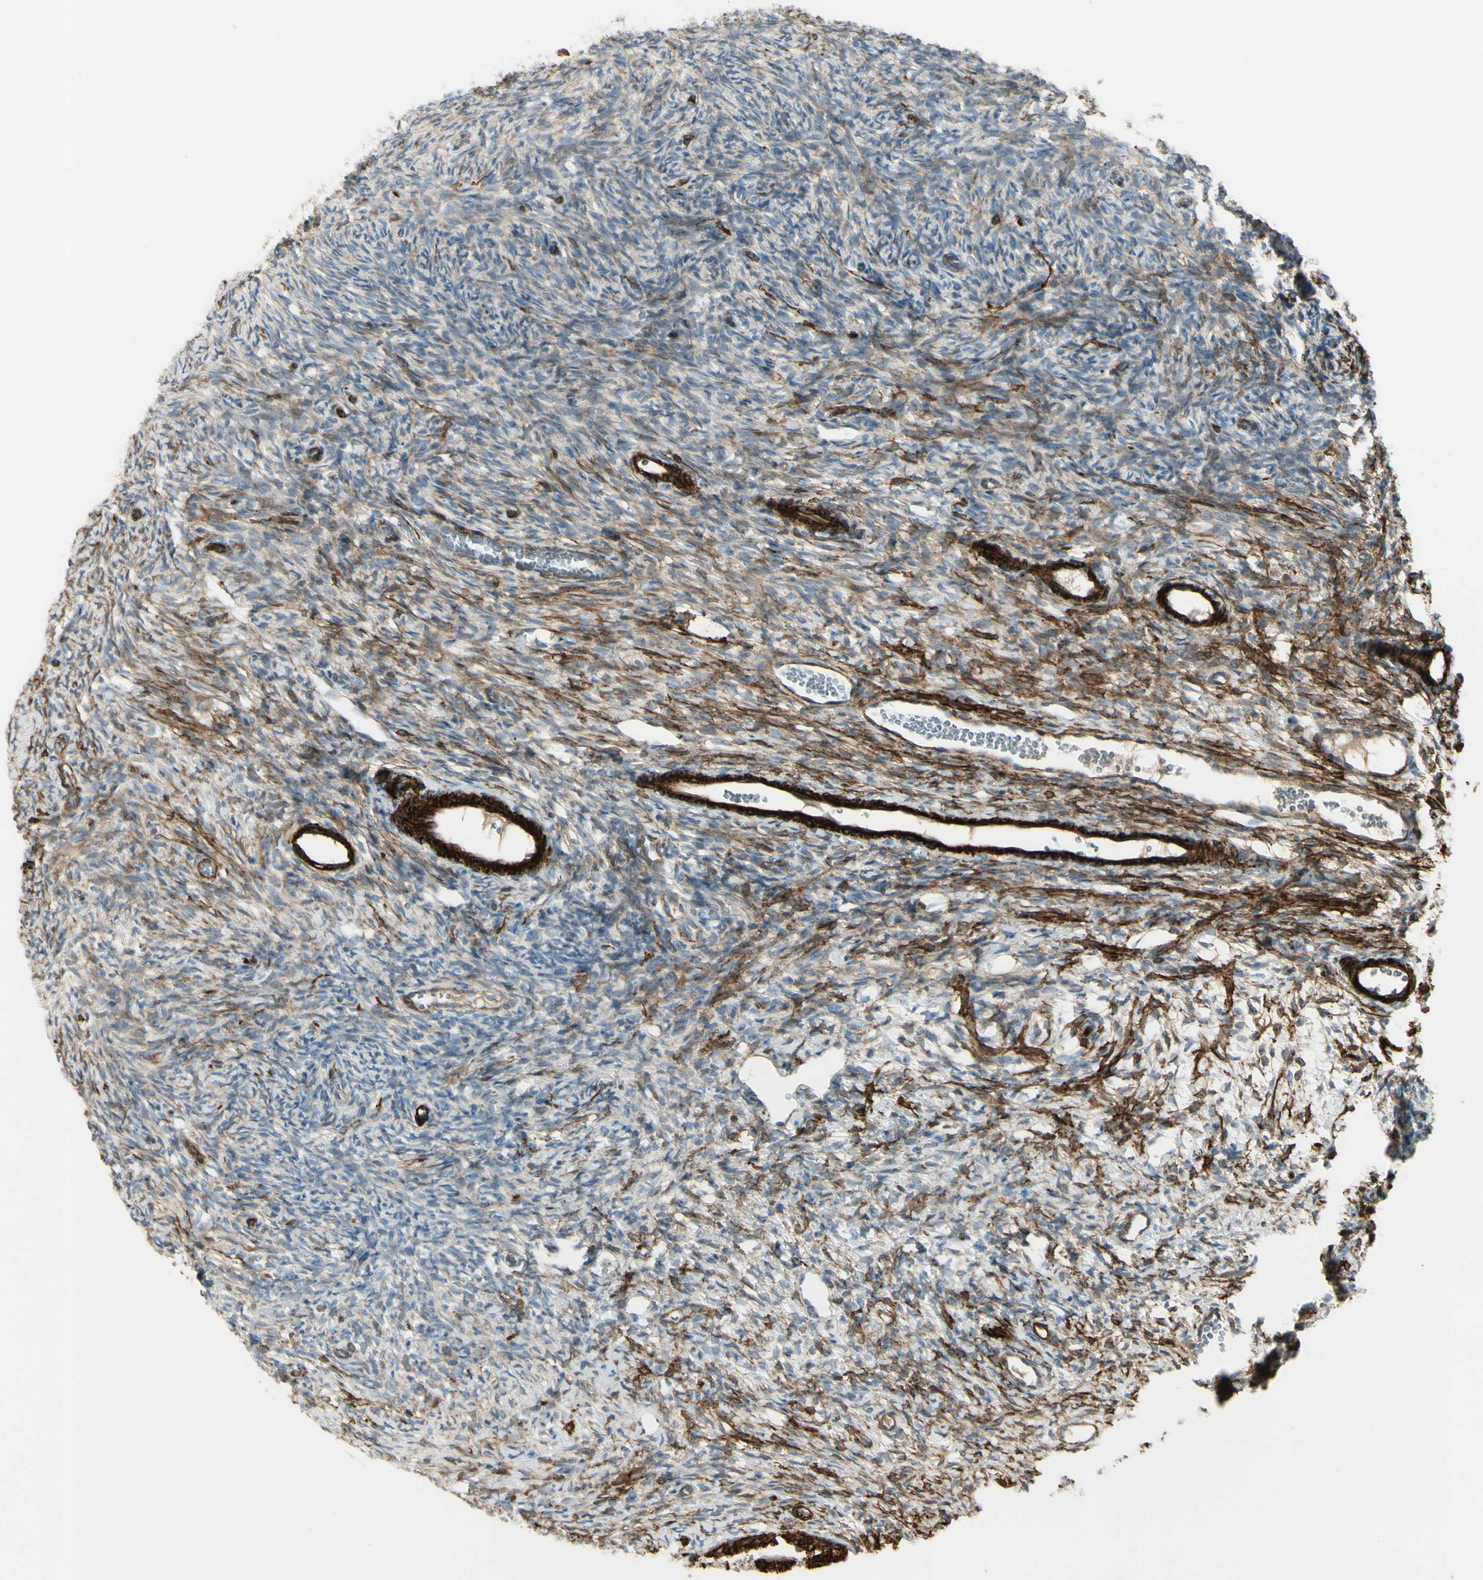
{"staining": {"intensity": "moderate", "quantity": "<25%", "location": "cytoplasmic/membranous"}, "tissue": "ovary", "cell_type": "Ovarian stroma cells", "image_type": "normal", "snomed": [{"axis": "morphology", "description": "Normal tissue, NOS"}, {"axis": "topography", "description": "Ovary"}], "caption": "IHC photomicrograph of normal human ovary stained for a protein (brown), which reveals low levels of moderate cytoplasmic/membranous positivity in about <25% of ovarian stroma cells.", "gene": "MCAM", "patient": {"sex": "female", "age": 35}}